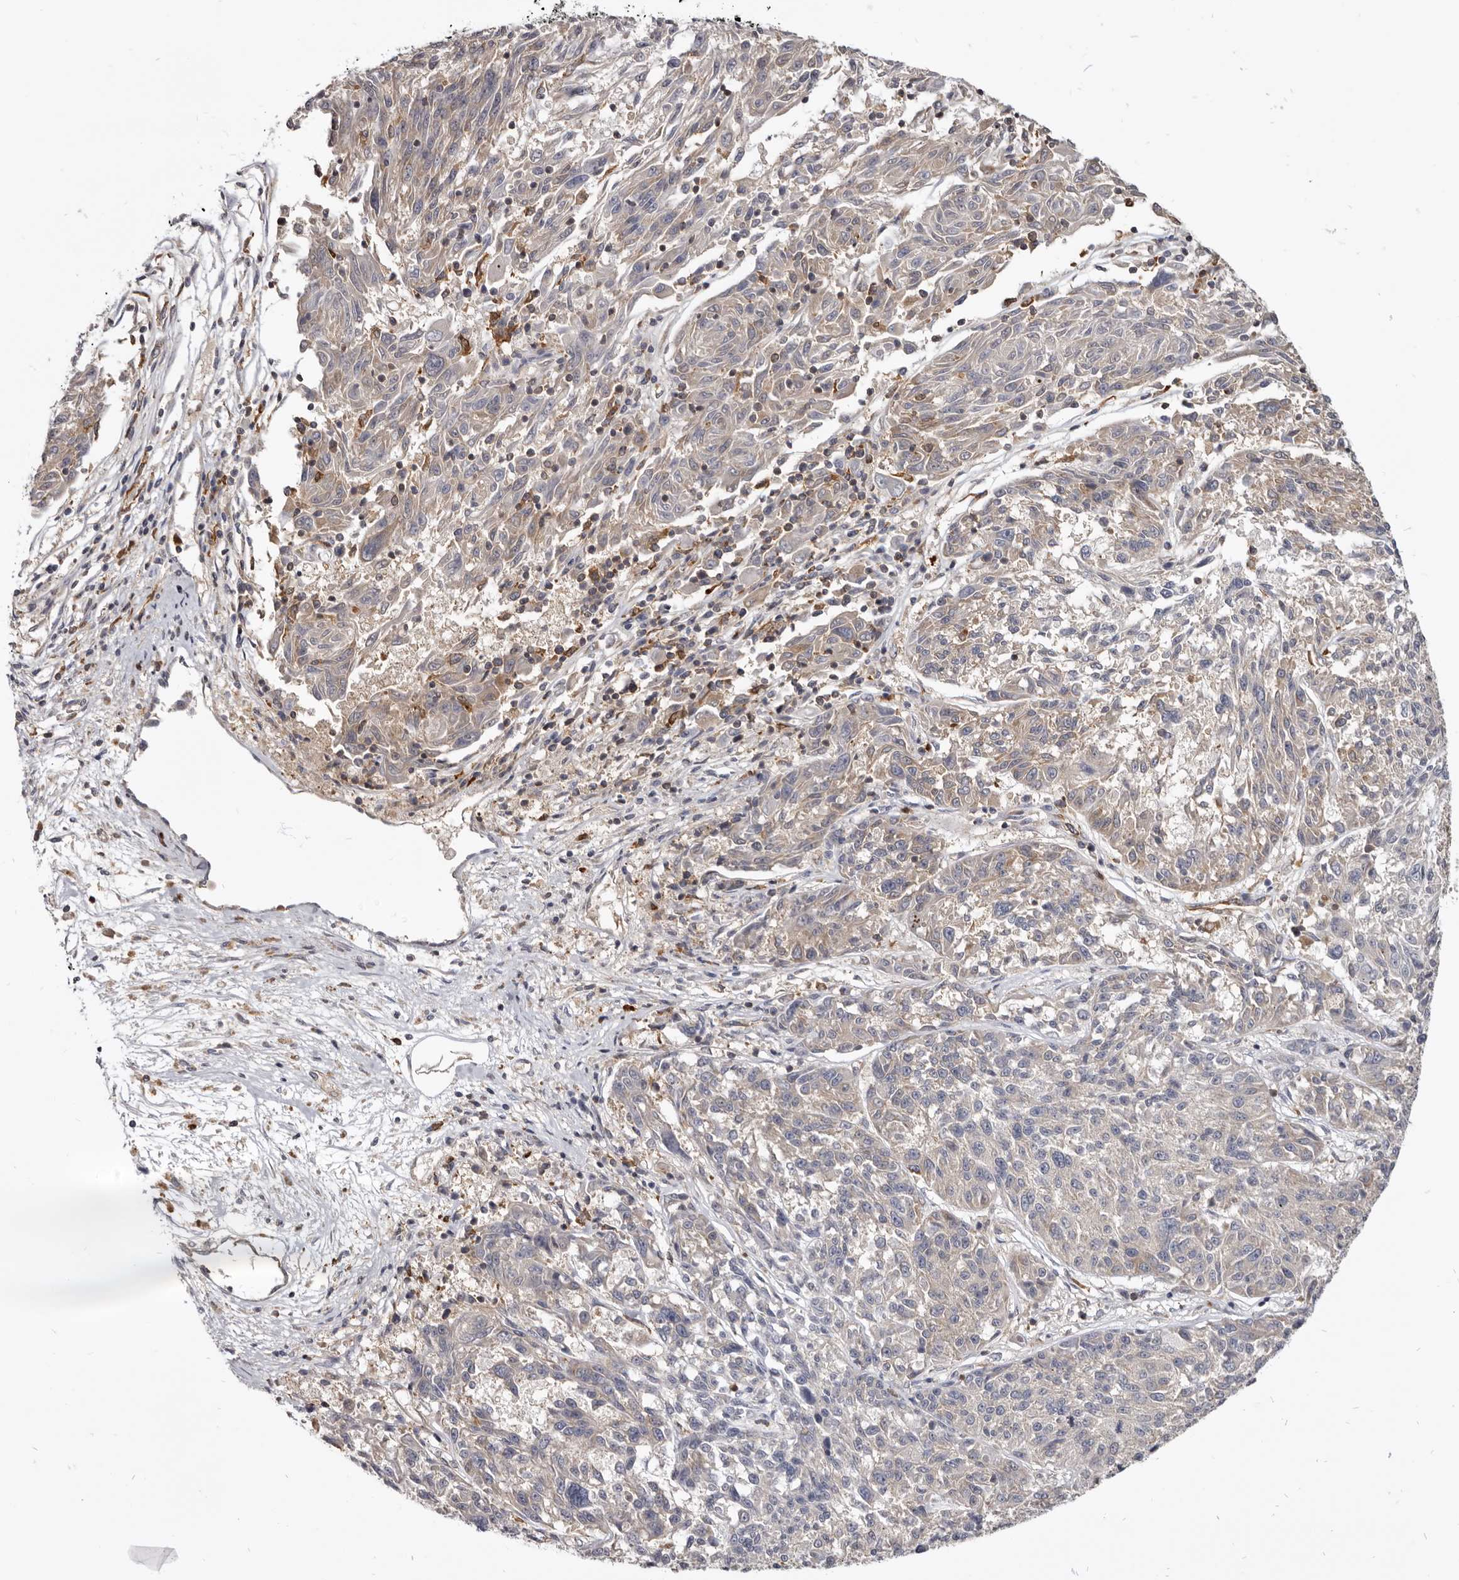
{"staining": {"intensity": "negative", "quantity": "none", "location": "none"}, "tissue": "melanoma", "cell_type": "Tumor cells", "image_type": "cancer", "snomed": [{"axis": "morphology", "description": "Malignant melanoma, NOS"}, {"axis": "topography", "description": "Skin"}], "caption": "Micrograph shows no significant protein staining in tumor cells of malignant melanoma. (Stains: DAB immunohistochemistry (IHC) with hematoxylin counter stain, Microscopy: brightfield microscopy at high magnification).", "gene": "CBL", "patient": {"sex": "male", "age": 53}}